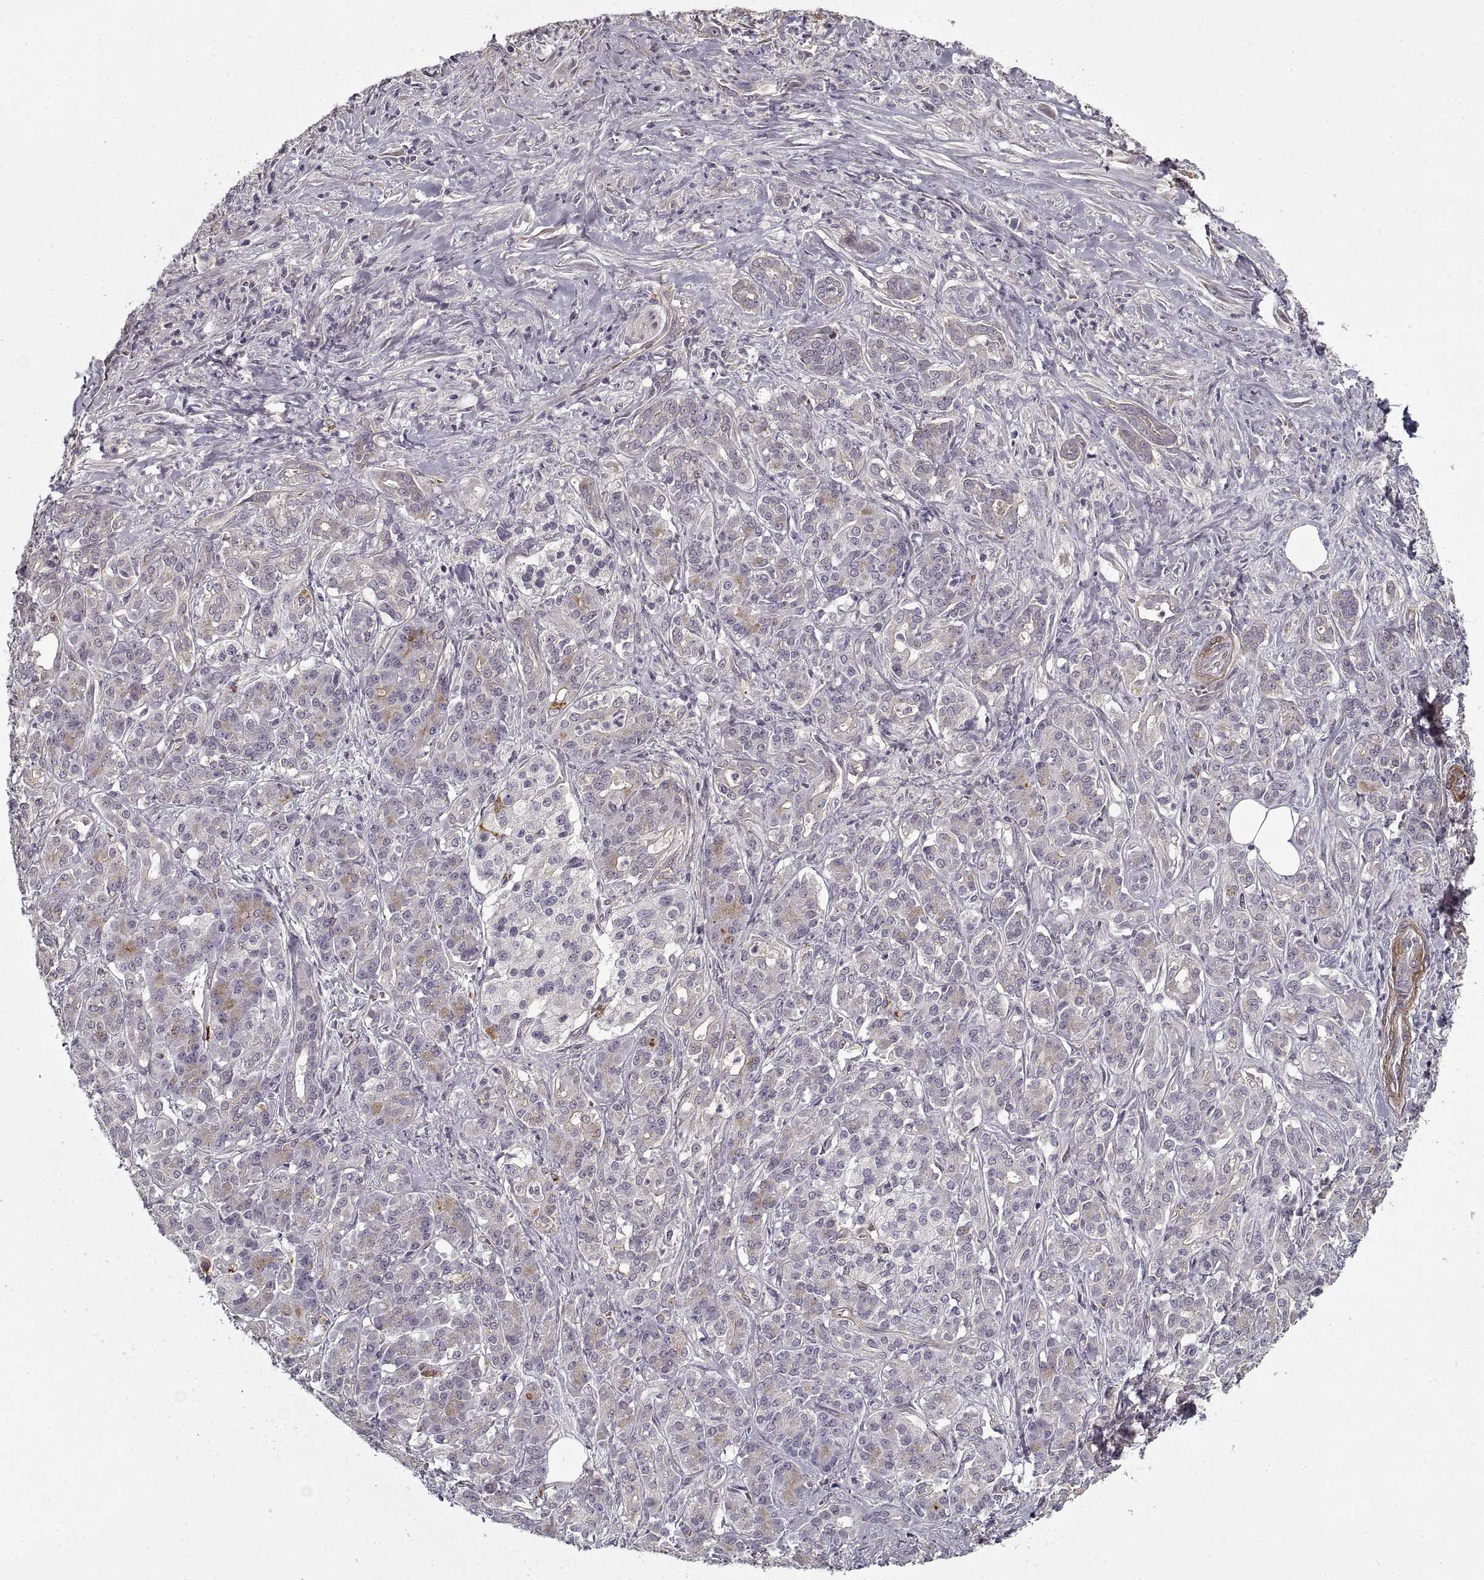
{"staining": {"intensity": "weak", "quantity": "25%-75%", "location": "cytoplasmic/membranous"}, "tissue": "pancreatic cancer", "cell_type": "Tumor cells", "image_type": "cancer", "snomed": [{"axis": "morphology", "description": "Normal tissue, NOS"}, {"axis": "morphology", "description": "Inflammation, NOS"}, {"axis": "morphology", "description": "Adenocarcinoma, NOS"}, {"axis": "topography", "description": "Pancreas"}], "caption": "There is low levels of weak cytoplasmic/membranous positivity in tumor cells of pancreatic cancer (adenocarcinoma), as demonstrated by immunohistochemical staining (brown color).", "gene": "LAMB2", "patient": {"sex": "male", "age": 57}}